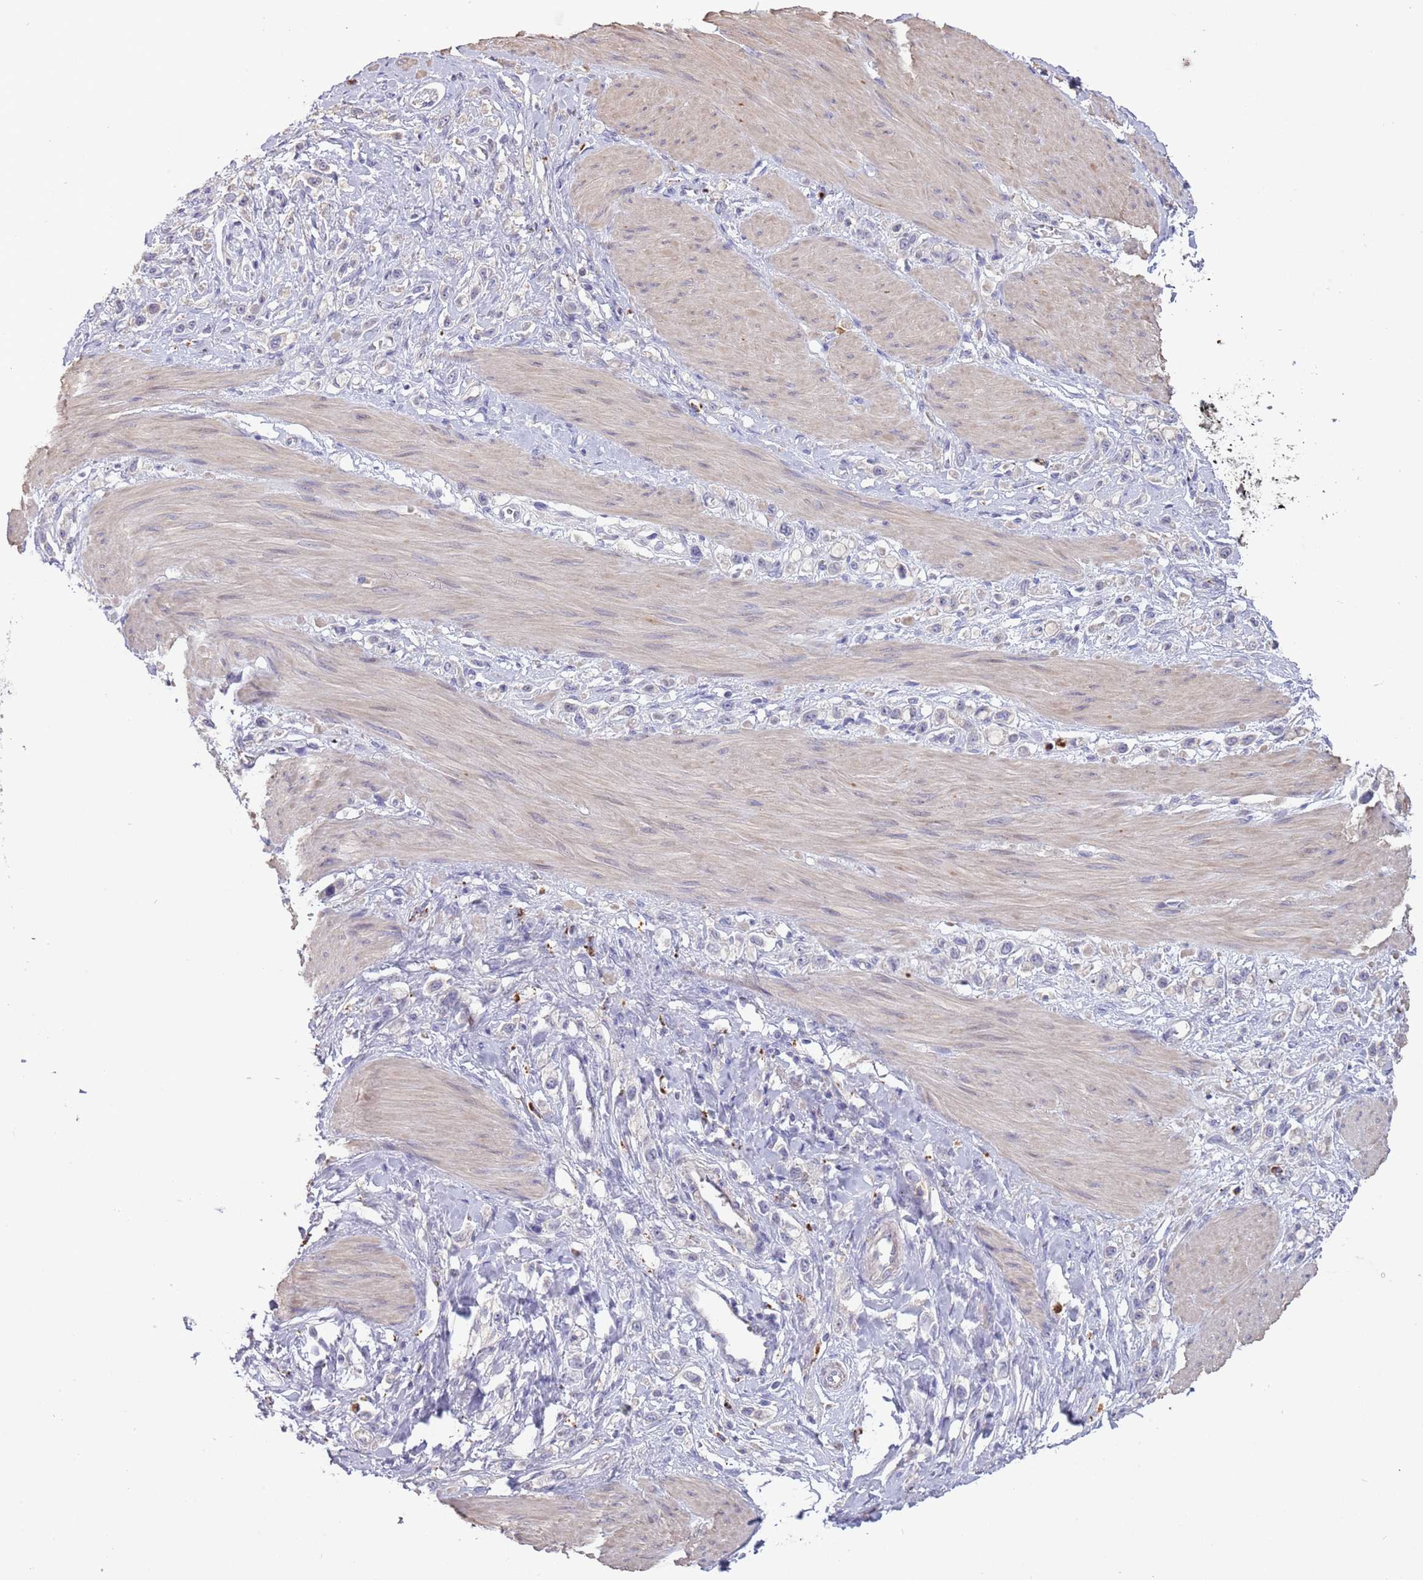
{"staining": {"intensity": "negative", "quantity": "none", "location": "none"}, "tissue": "stomach cancer", "cell_type": "Tumor cells", "image_type": "cancer", "snomed": [{"axis": "morphology", "description": "Adenocarcinoma, NOS"}, {"axis": "topography", "description": "Stomach"}], "caption": "The micrograph exhibits no significant expression in tumor cells of stomach cancer.", "gene": "P2RY13", "patient": {"sex": "female", "age": 65}}